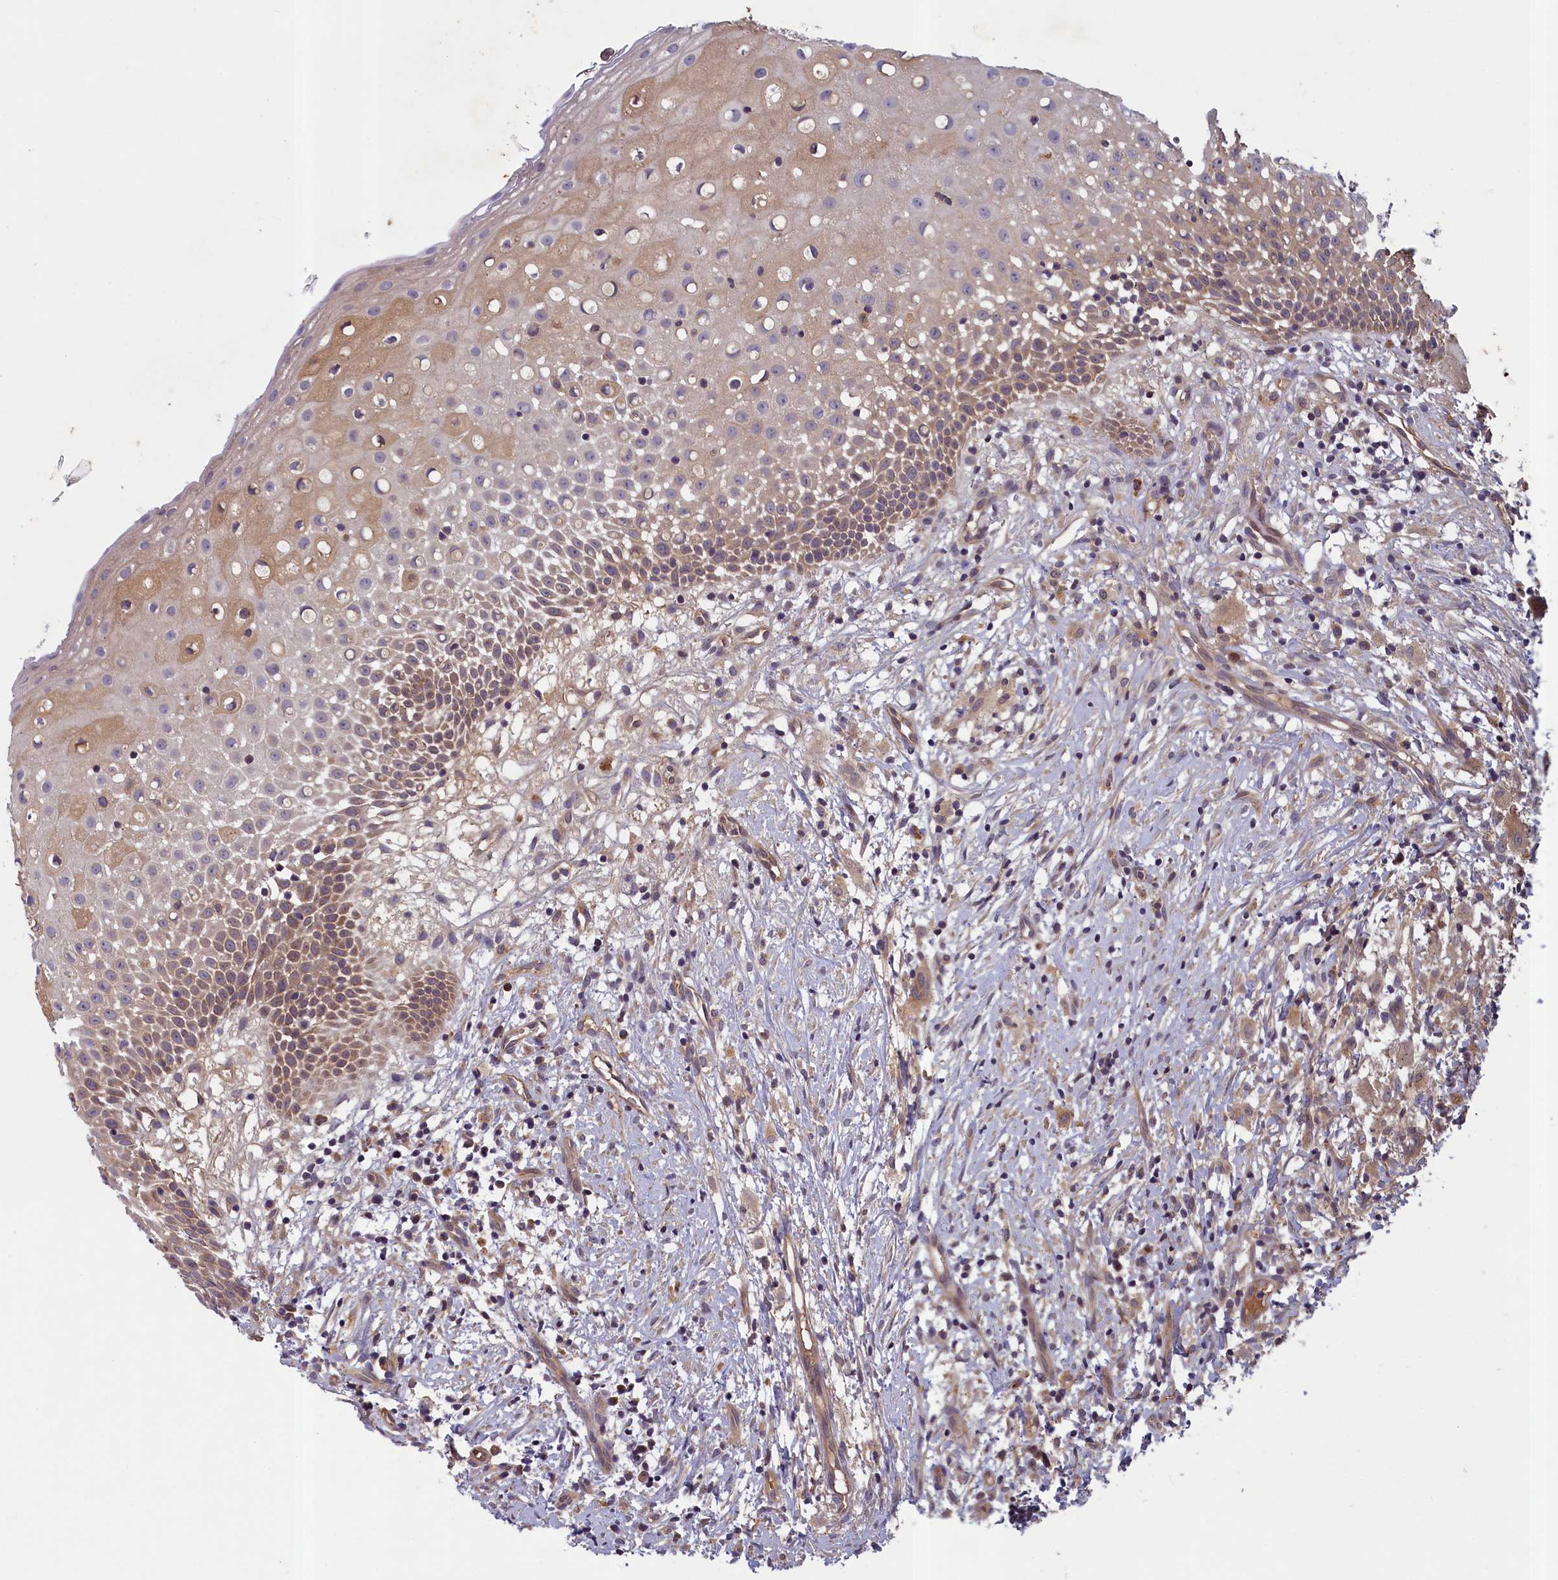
{"staining": {"intensity": "moderate", "quantity": "25%-75%", "location": "cytoplasmic/membranous"}, "tissue": "oral mucosa", "cell_type": "Squamous epithelial cells", "image_type": "normal", "snomed": [{"axis": "morphology", "description": "Normal tissue, NOS"}, {"axis": "topography", "description": "Oral tissue"}], "caption": "High-magnification brightfield microscopy of unremarkable oral mucosa stained with DAB (brown) and counterstained with hematoxylin (blue). squamous epithelial cells exhibit moderate cytoplasmic/membranous expression is appreciated in approximately25%-75% of cells. The staining was performed using DAB to visualize the protein expression in brown, while the nuclei were stained in blue with hematoxylin (Magnification: 20x).", "gene": "NUBP1", "patient": {"sex": "female", "age": 69}}